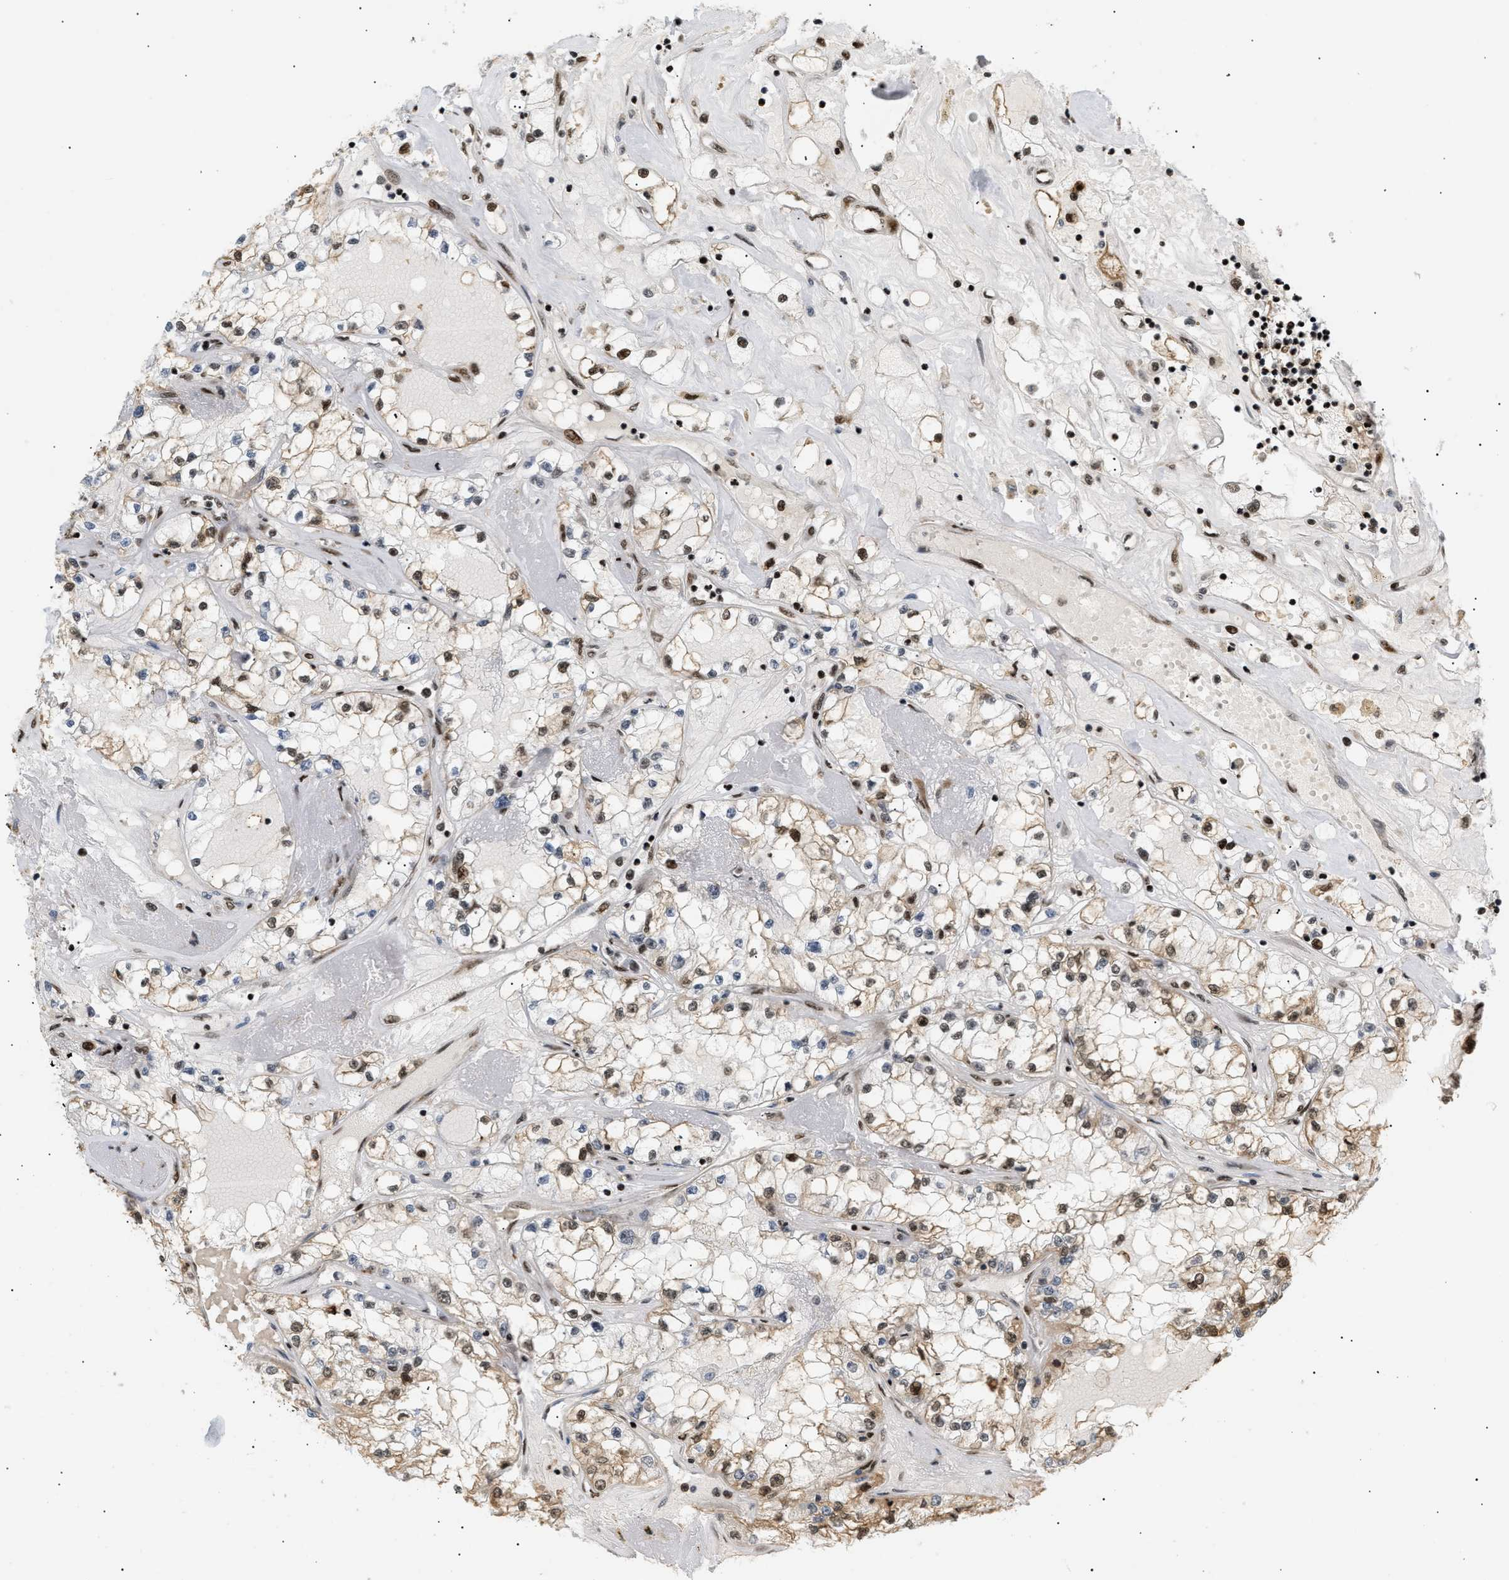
{"staining": {"intensity": "strong", "quantity": "25%-75%", "location": "cytoplasmic/membranous,nuclear"}, "tissue": "renal cancer", "cell_type": "Tumor cells", "image_type": "cancer", "snomed": [{"axis": "morphology", "description": "Adenocarcinoma, NOS"}, {"axis": "topography", "description": "Kidney"}], "caption": "Immunohistochemical staining of human adenocarcinoma (renal) demonstrates high levels of strong cytoplasmic/membranous and nuclear positivity in approximately 25%-75% of tumor cells.", "gene": "RBM5", "patient": {"sex": "male", "age": 56}}